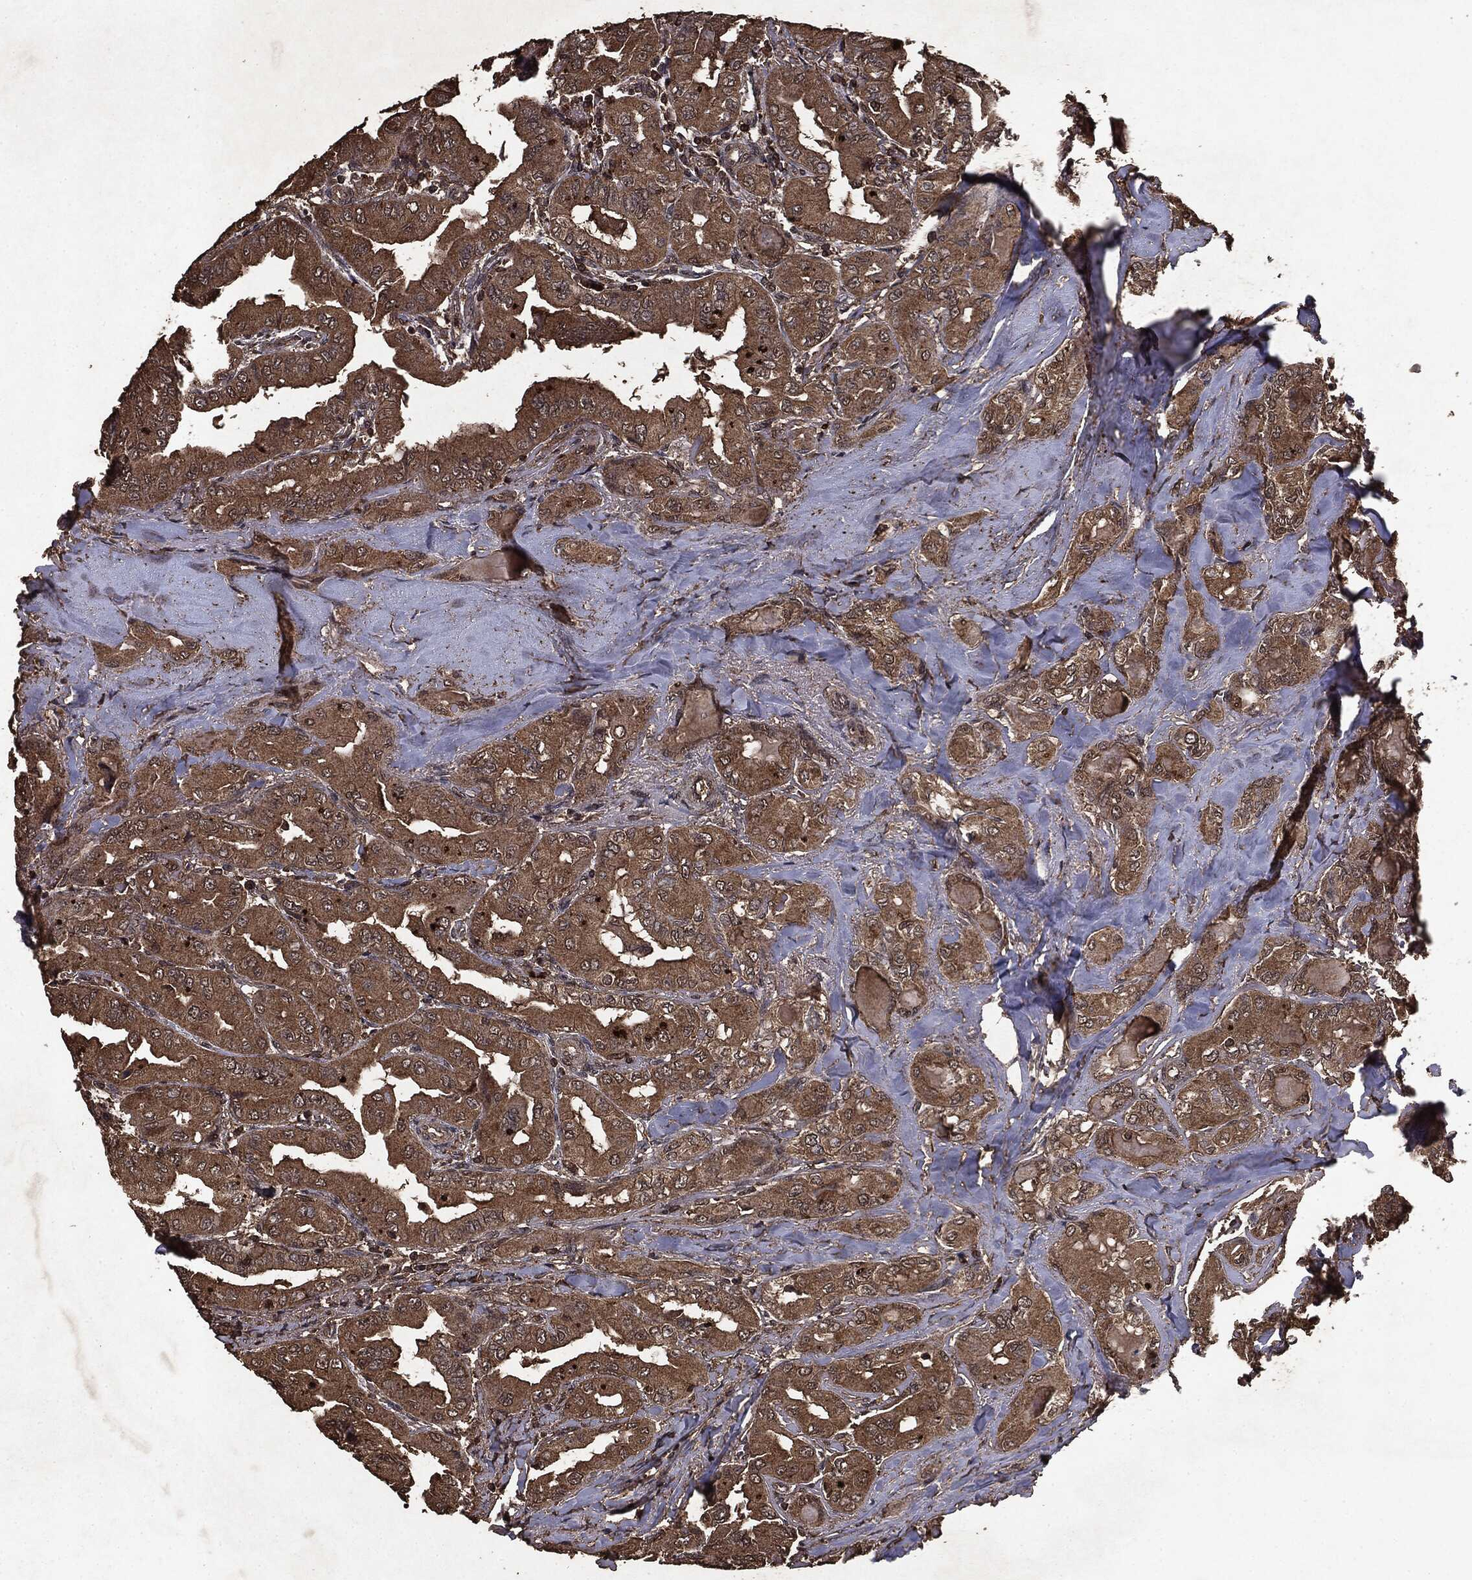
{"staining": {"intensity": "moderate", "quantity": ">75%", "location": "cytoplasmic/membranous"}, "tissue": "thyroid cancer", "cell_type": "Tumor cells", "image_type": "cancer", "snomed": [{"axis": "morphology", "description": "Normal tissue, NOS"}, {"axis": "morphology", "description": "Papillary adenocarcinoma, NOS"}, {"axis": "topography", "description": "Thyroid gland"}], "caption": "Thyroid cancer (papillary adenocarcinoma) was stained to show a protein in brown. There is medium levels of moderate cytoplasmic/membranous expression in approximately >75% of tumor cells.", "gene": "NME1", "patient": {"sex": "female", "age": 66}}